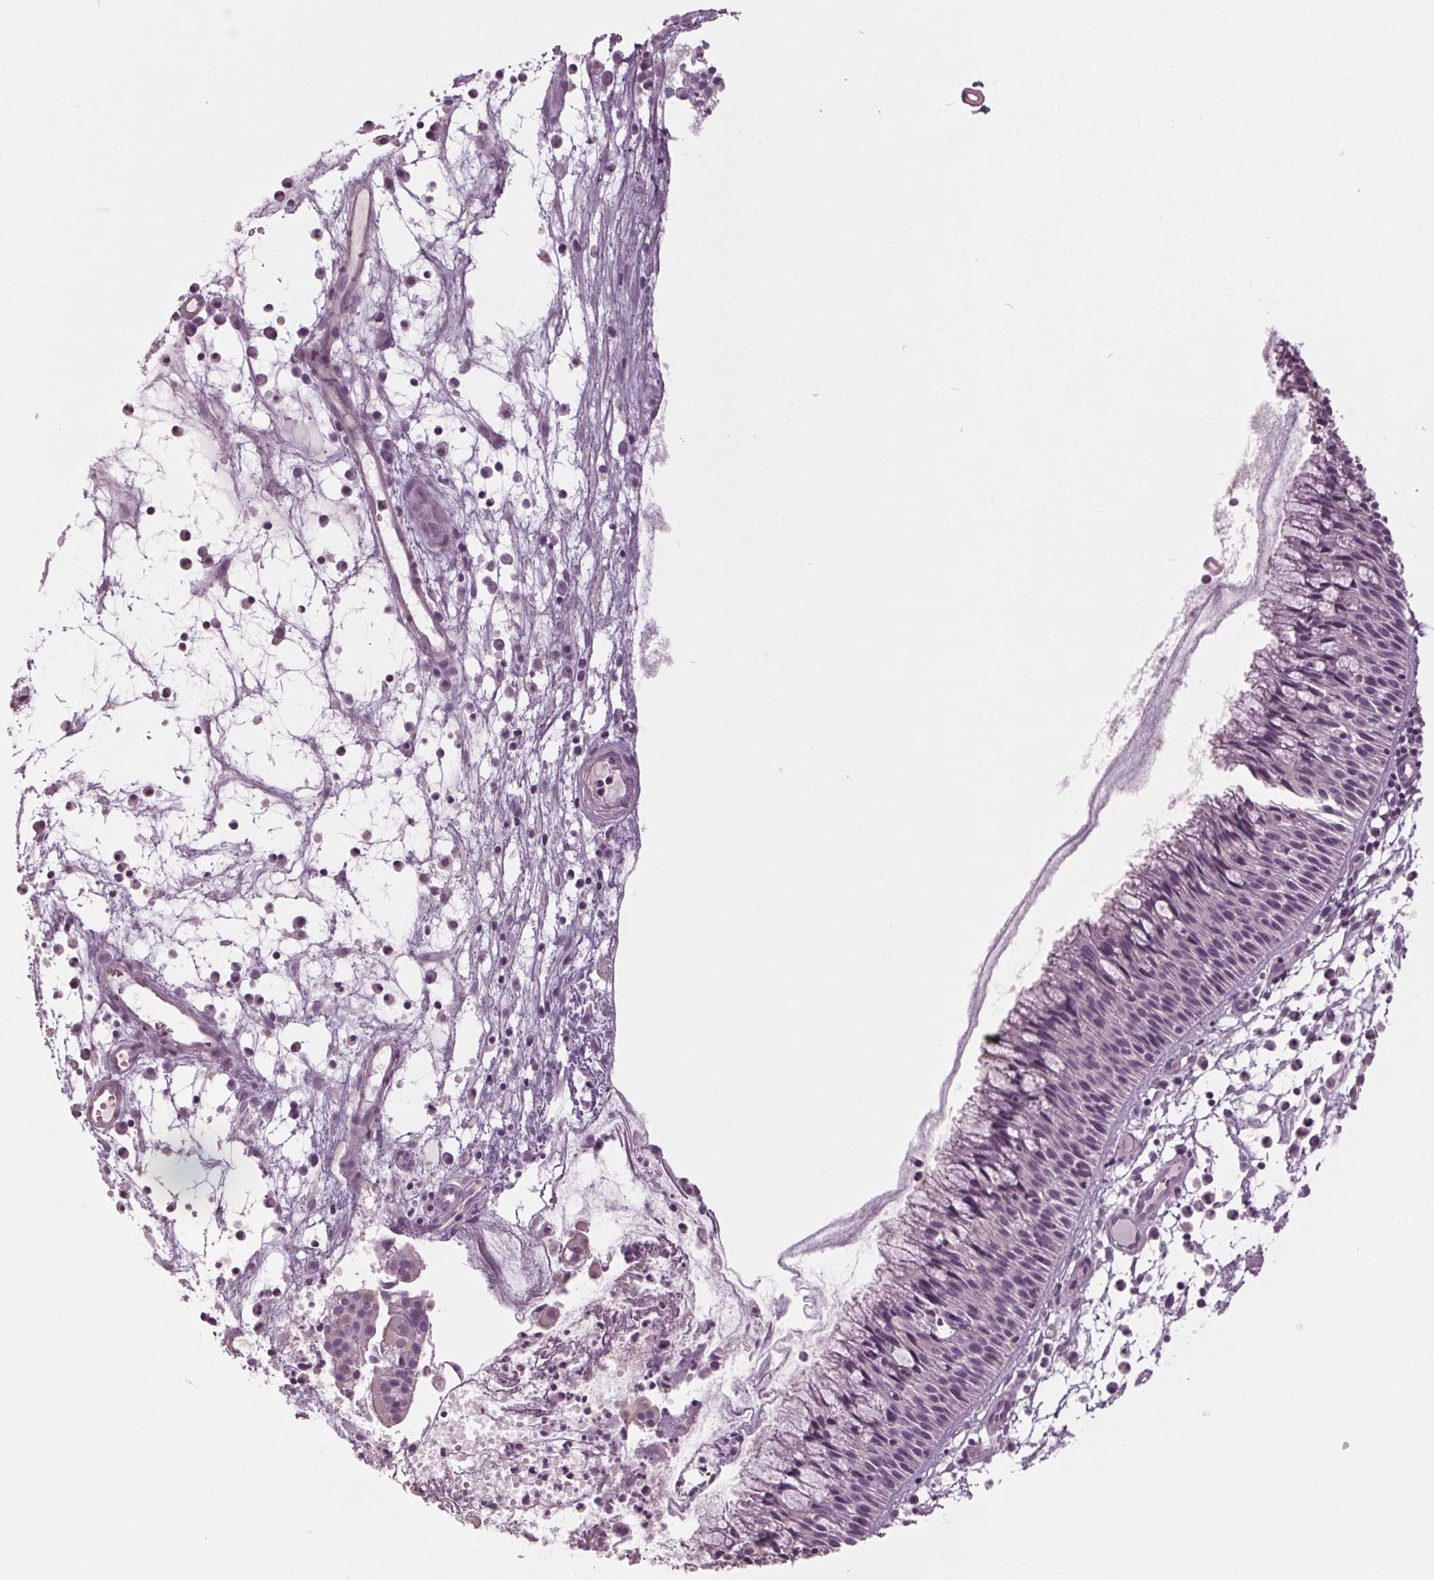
{"staining": {"intensity": "negative", "quantity": "none", "location": "none"}, "tissue": "nasopharynx", "cell_type": "Respiratory epithelial cells", "image_type": "normal", "snomed": [{"axis": "morphology", "description": "Normal tissue, NOS"}, {"axis": "topography", "description": "Nasopharynx"}], "caption": "Immunohistochemistry micrograph of benign nasopharynx stained for a protein (brown), which displays no staining in respiratory epithelial cells.", "gene": "TNNC2", "patient": {"sex": "male", "age": 31}}